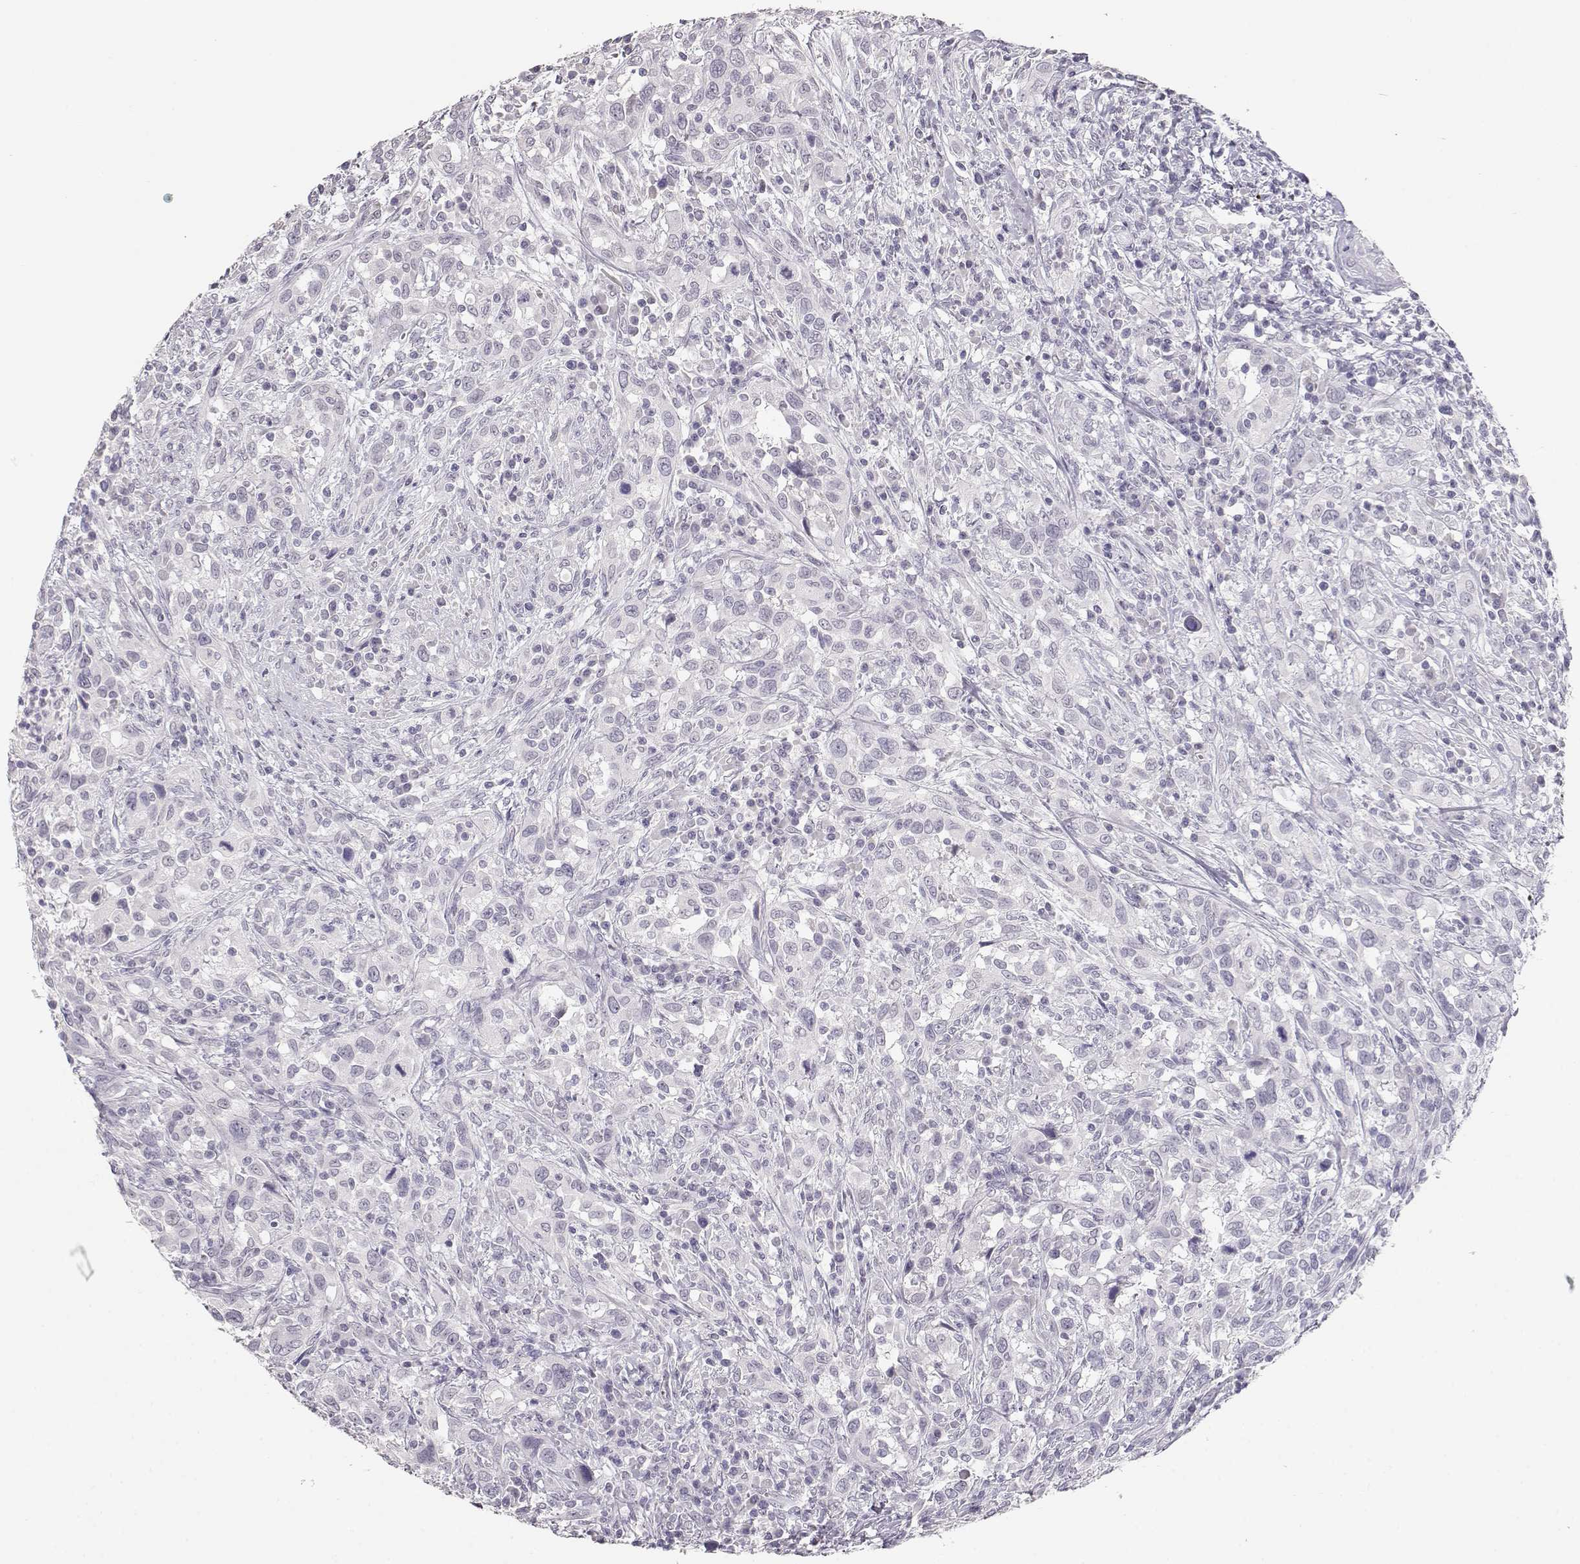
{"staining": {"intensity": "negative", "quantity": "none", "location": "none"}, "tissue": "urothelial cancer", "cell_type": "Tumor cells", "image_type": "cancer", "snomed": [{"axis": "morphology", "description": "Urothelial carcinoma, NOS"}, {"axis": "morphology", "description": "Urothelial carcinoma, High grade"}, {"axis": "topography", "description": "Urinary bladder"}], "caption": "IHC photomicrograph of human urothelial carcinoma (high-grade) stained for a protein (brown), which reveals no staining in tumor cells.", "gene": "TKTL1", "patient": {"sex": "female", "age": 64}}